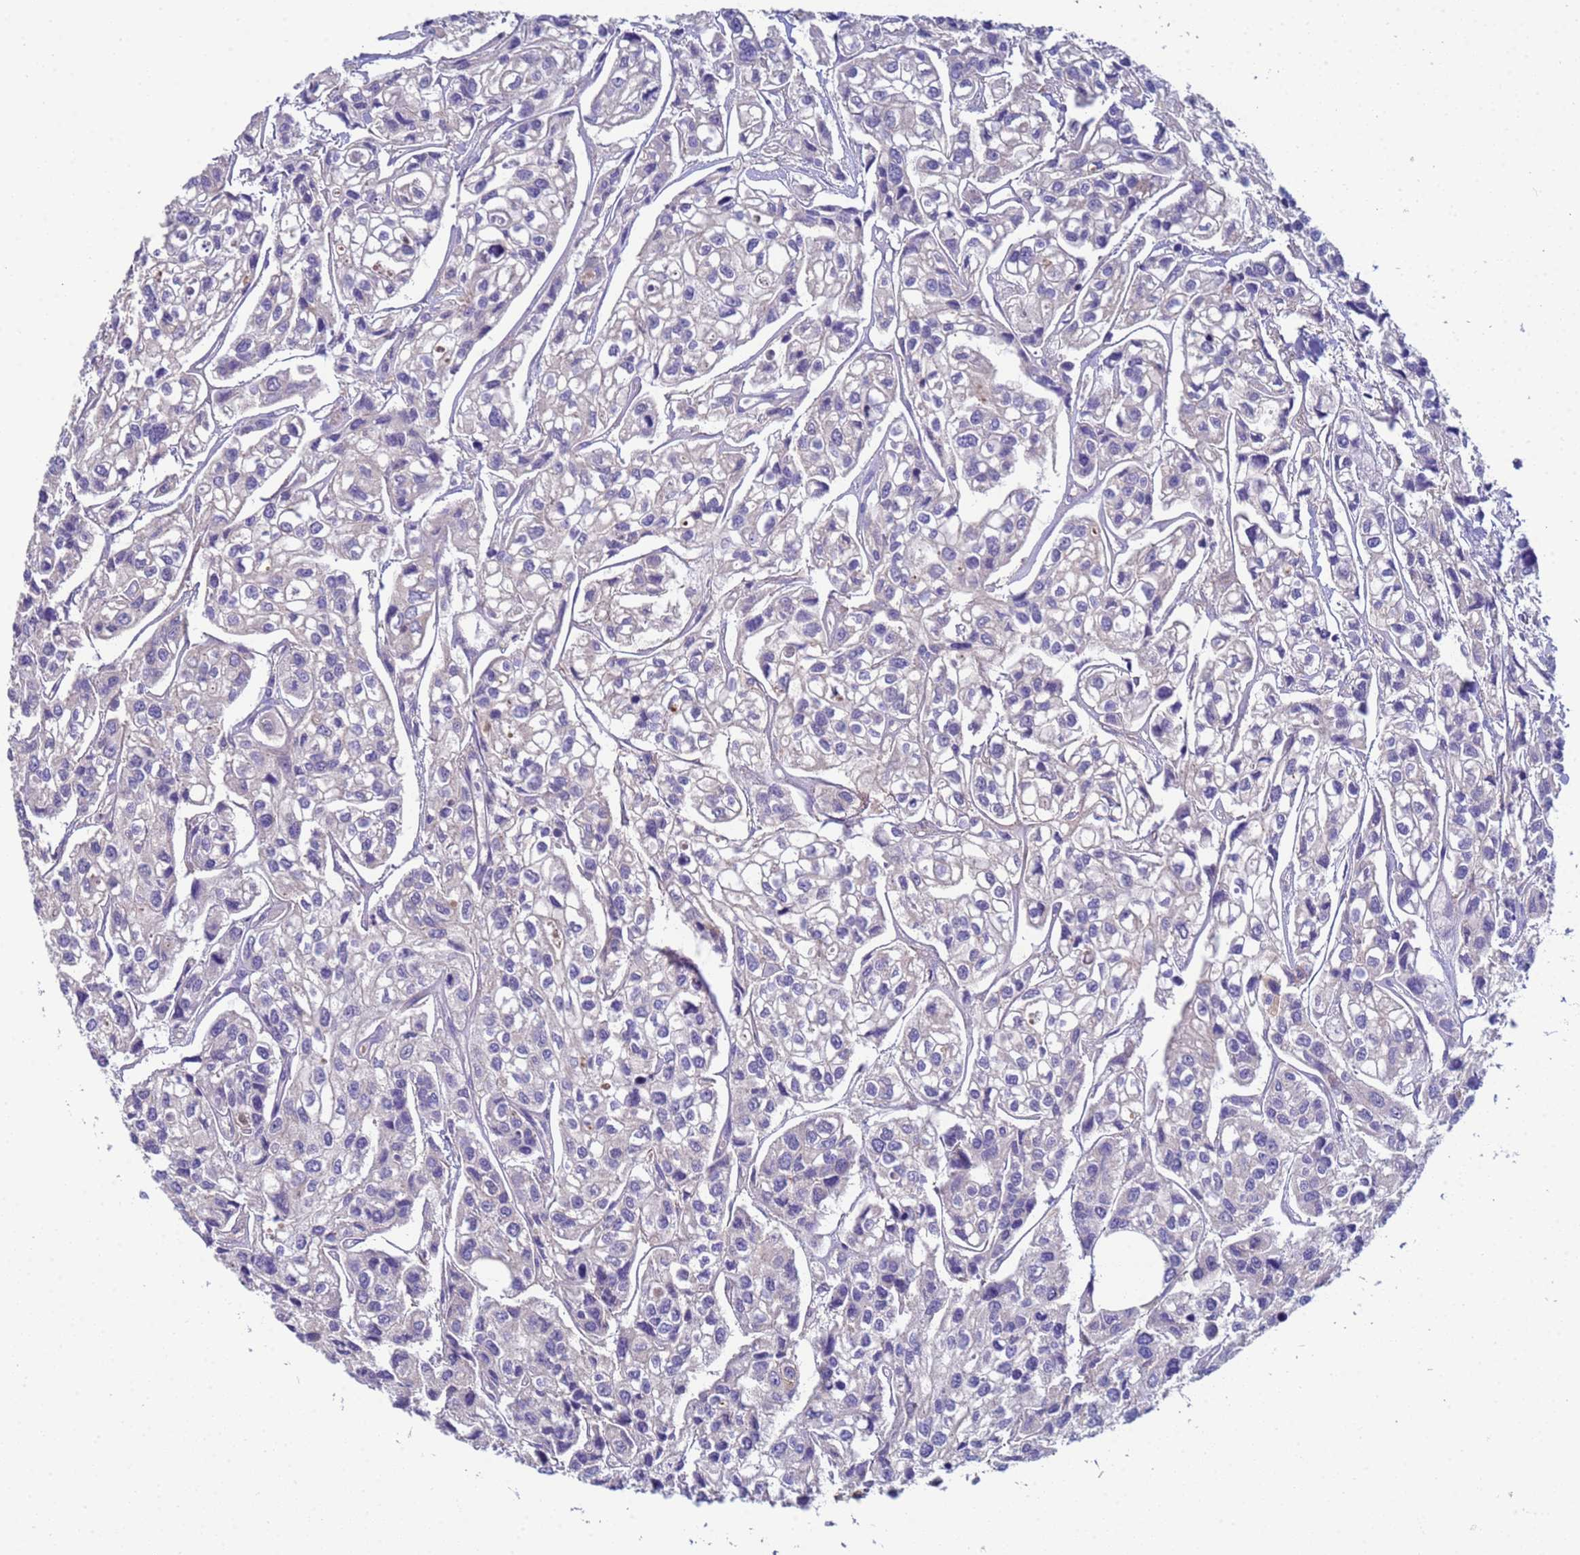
{"staining": {"intensity": "negative", "quantity": "none", "location": "none"}, "tissue": "urothelial cancer", "cell_type": "Tumor cells", "image_type": "cancer", "snomed": [{"axis": "morphology", "description": "Urothelial carcinoma, High grade"}, {"axis": "topography", "description": "Urinary bladder"}], "caption": "Tumor cells are negative for protein expression in human high-grade urothelial carcinoma.", "gene": "KLHL13", "patient": {"sex": "male", "age": 67}}